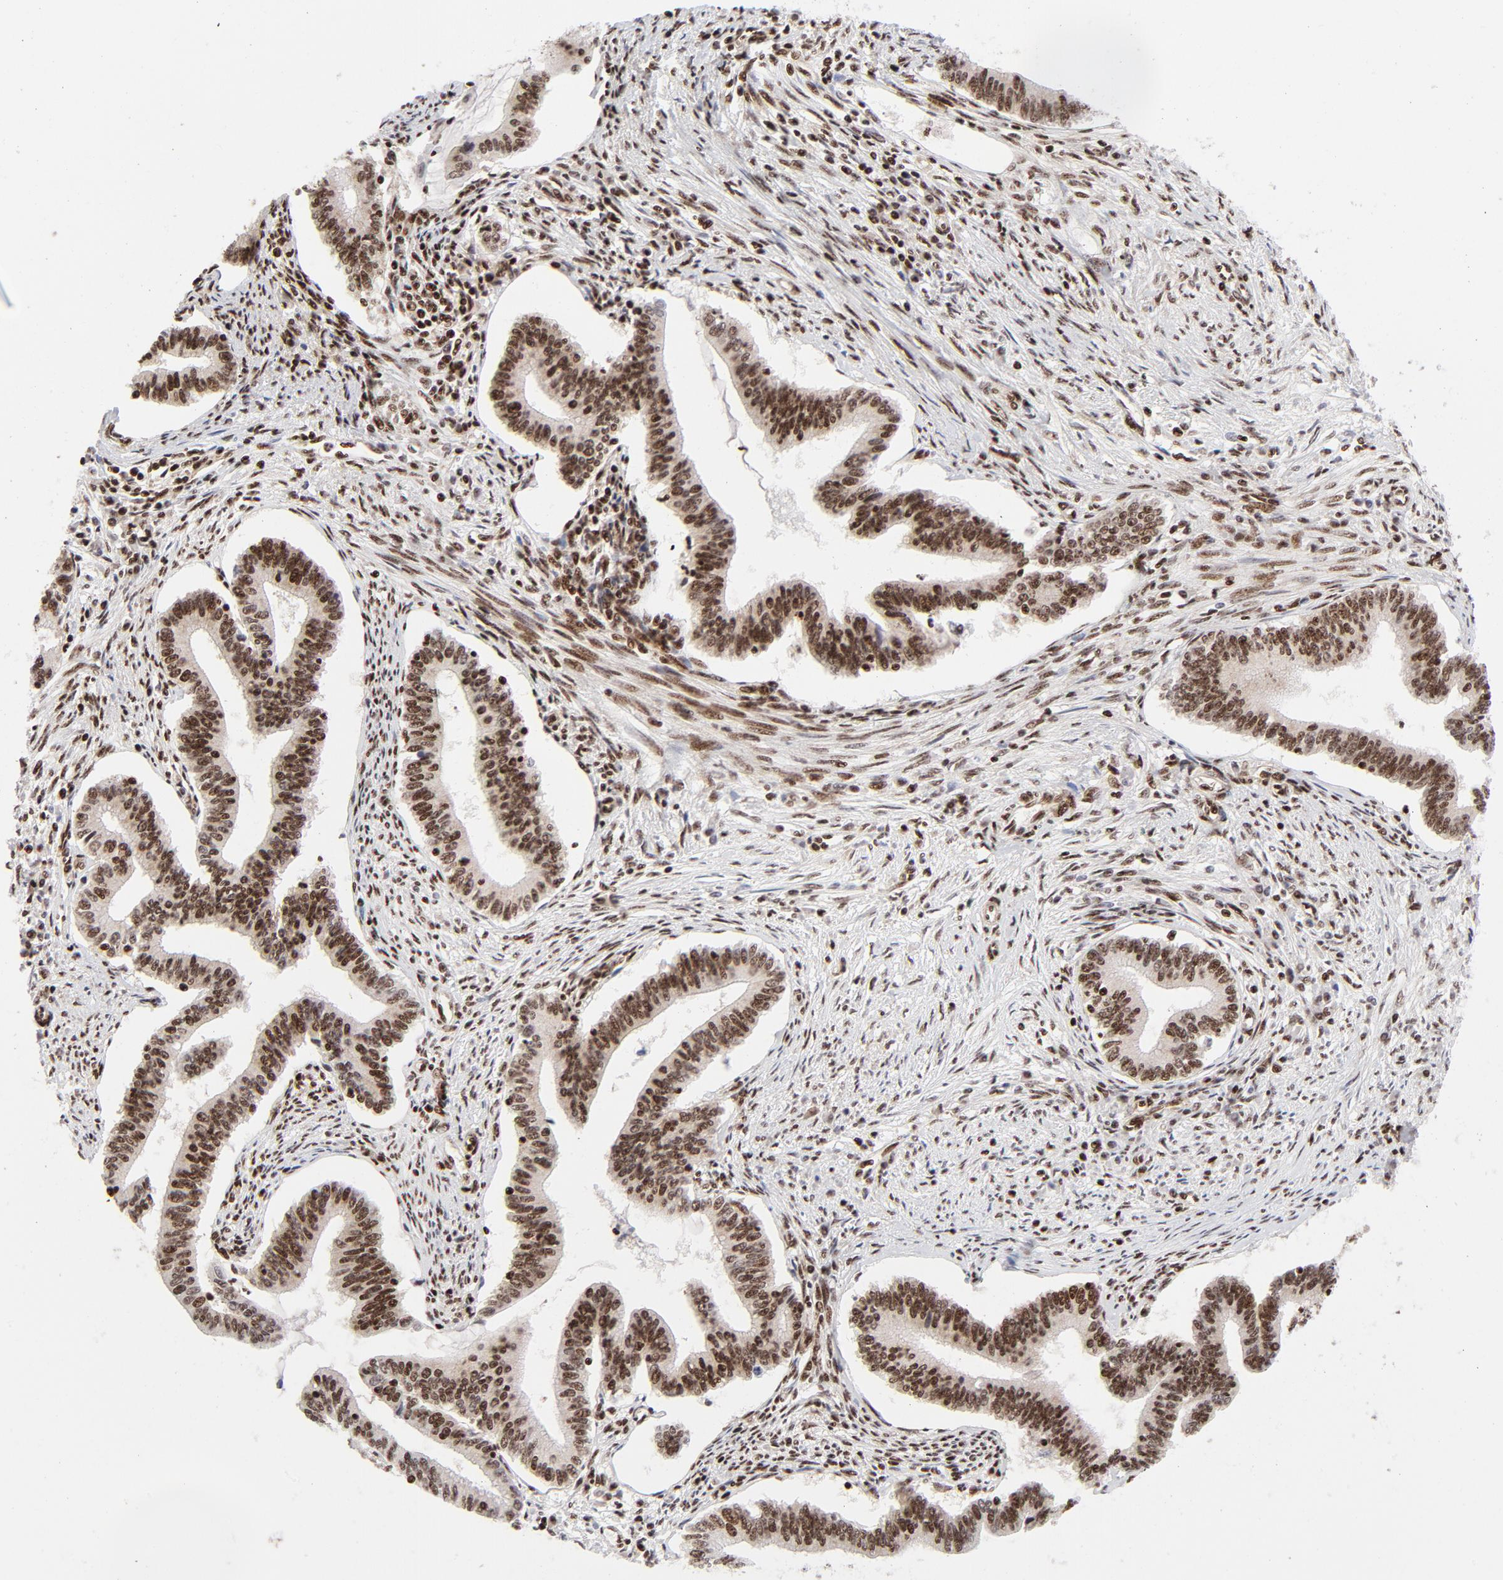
{"staining": {"intensity": "strong", "quantity": ">75%", "location": "nuclear"}, "tissue": "cervical cancer", "cell_type": "Tumor cells", "image_type": "cancer", "snomed": [{"axis": "morphology", "description": "Adenocarcinoma, NOS"}, {"axis": "topography", "description": "Cervix"}], "caption": "Protein expression analysis of adenocarcinoma (cervical) demonstrates strong nuclear staining in about >75% of tumor cells.", "gene": "NFYB", "patient": {"sex": "female", "age": 36}}